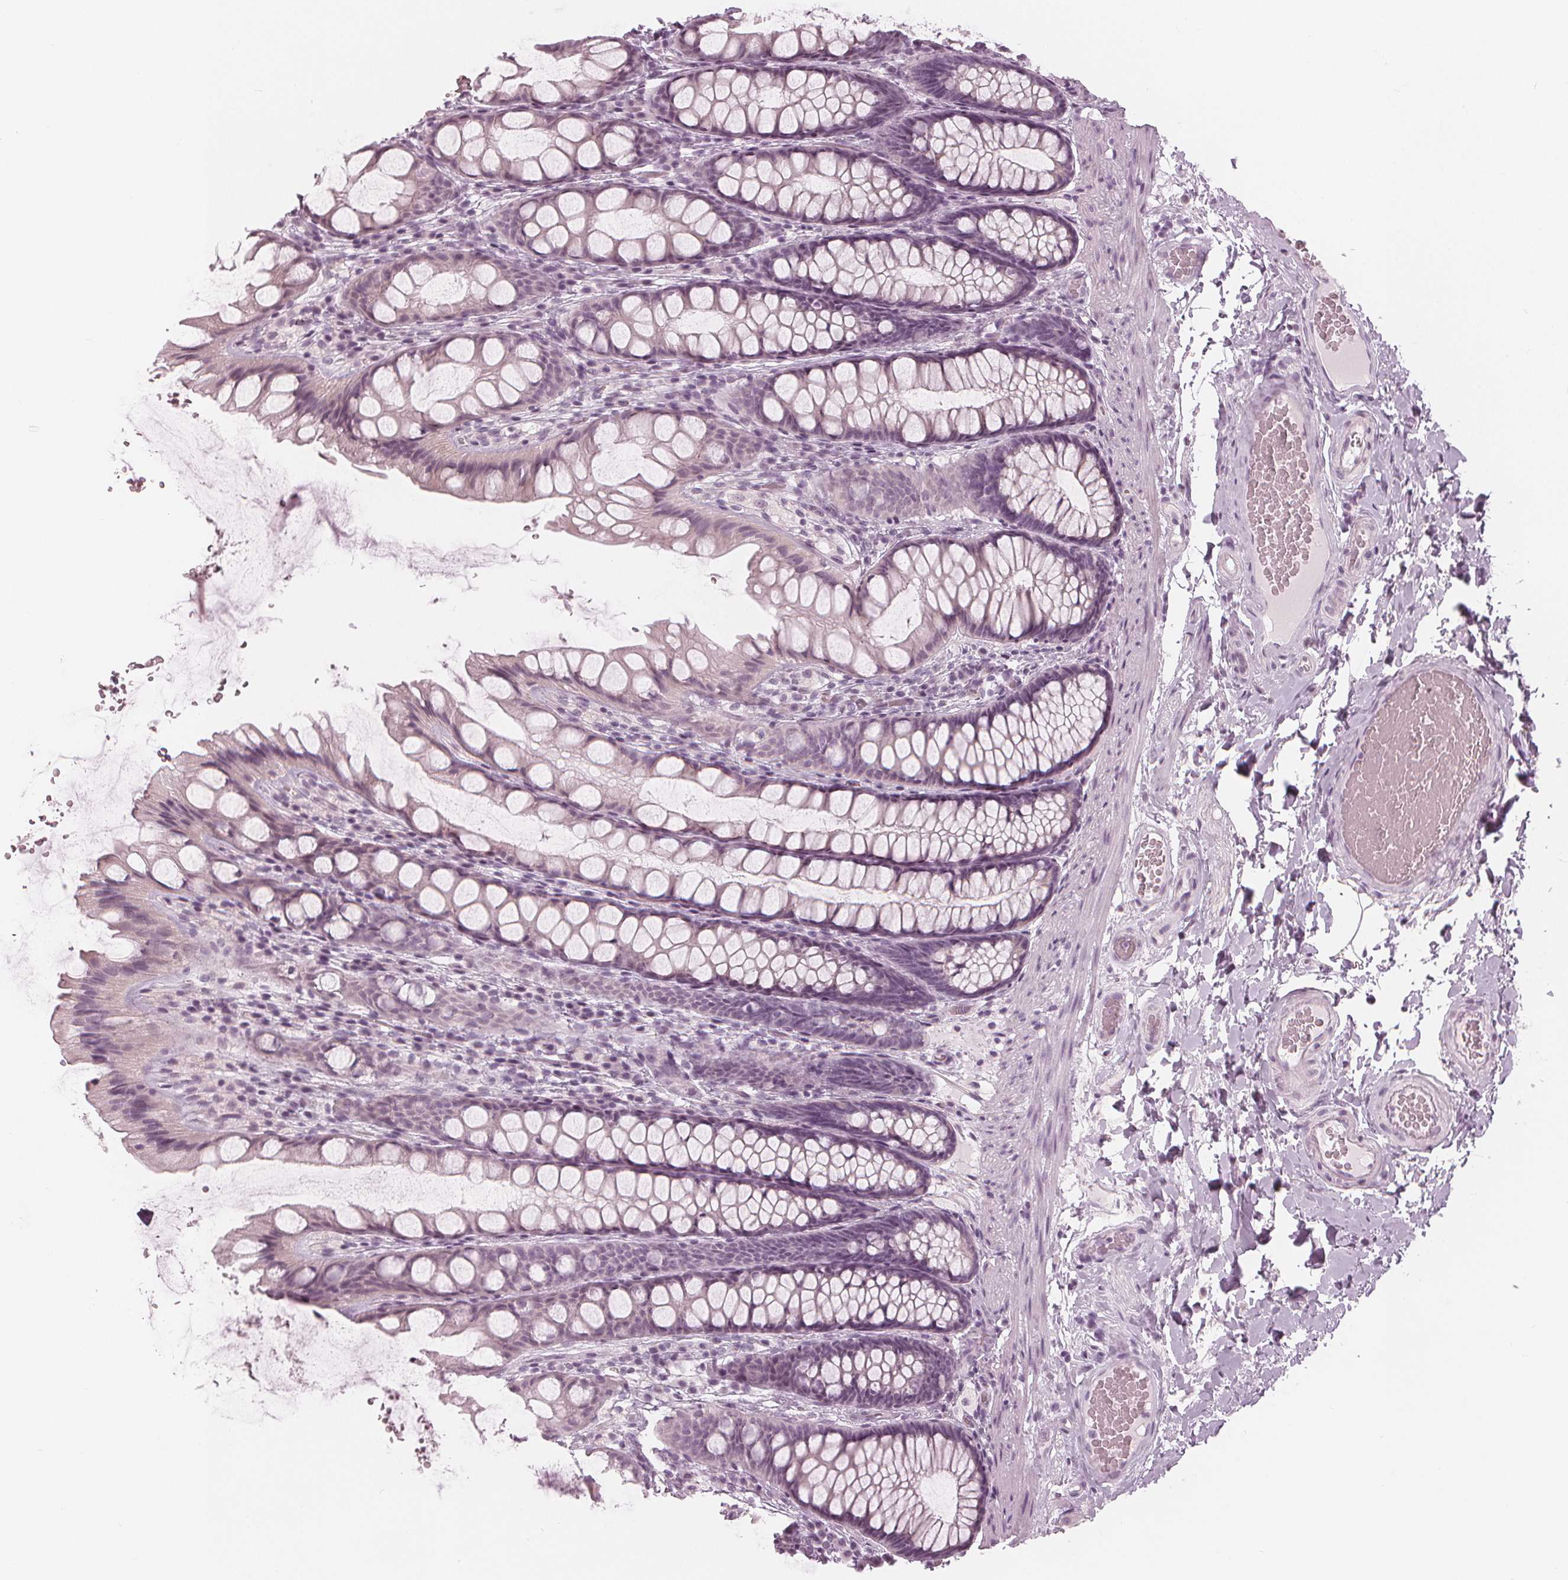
{"staining": {"intensity": "negative", "quantity": "none", "location": "none"}, "tissue": "colon", "cell_type": "Endothelial cells", "image_type": "normal", "snomed": [{"axis": "morphology", "description": "Normal tissue, NOS"}, {"axis": "topography", "description": "Colon"}], "caption": "Protein analysis of normal colon displays no significant staining in endothelial cells.", "gene": "PAEP", "patient": {"sex": "male", "age": 47}}